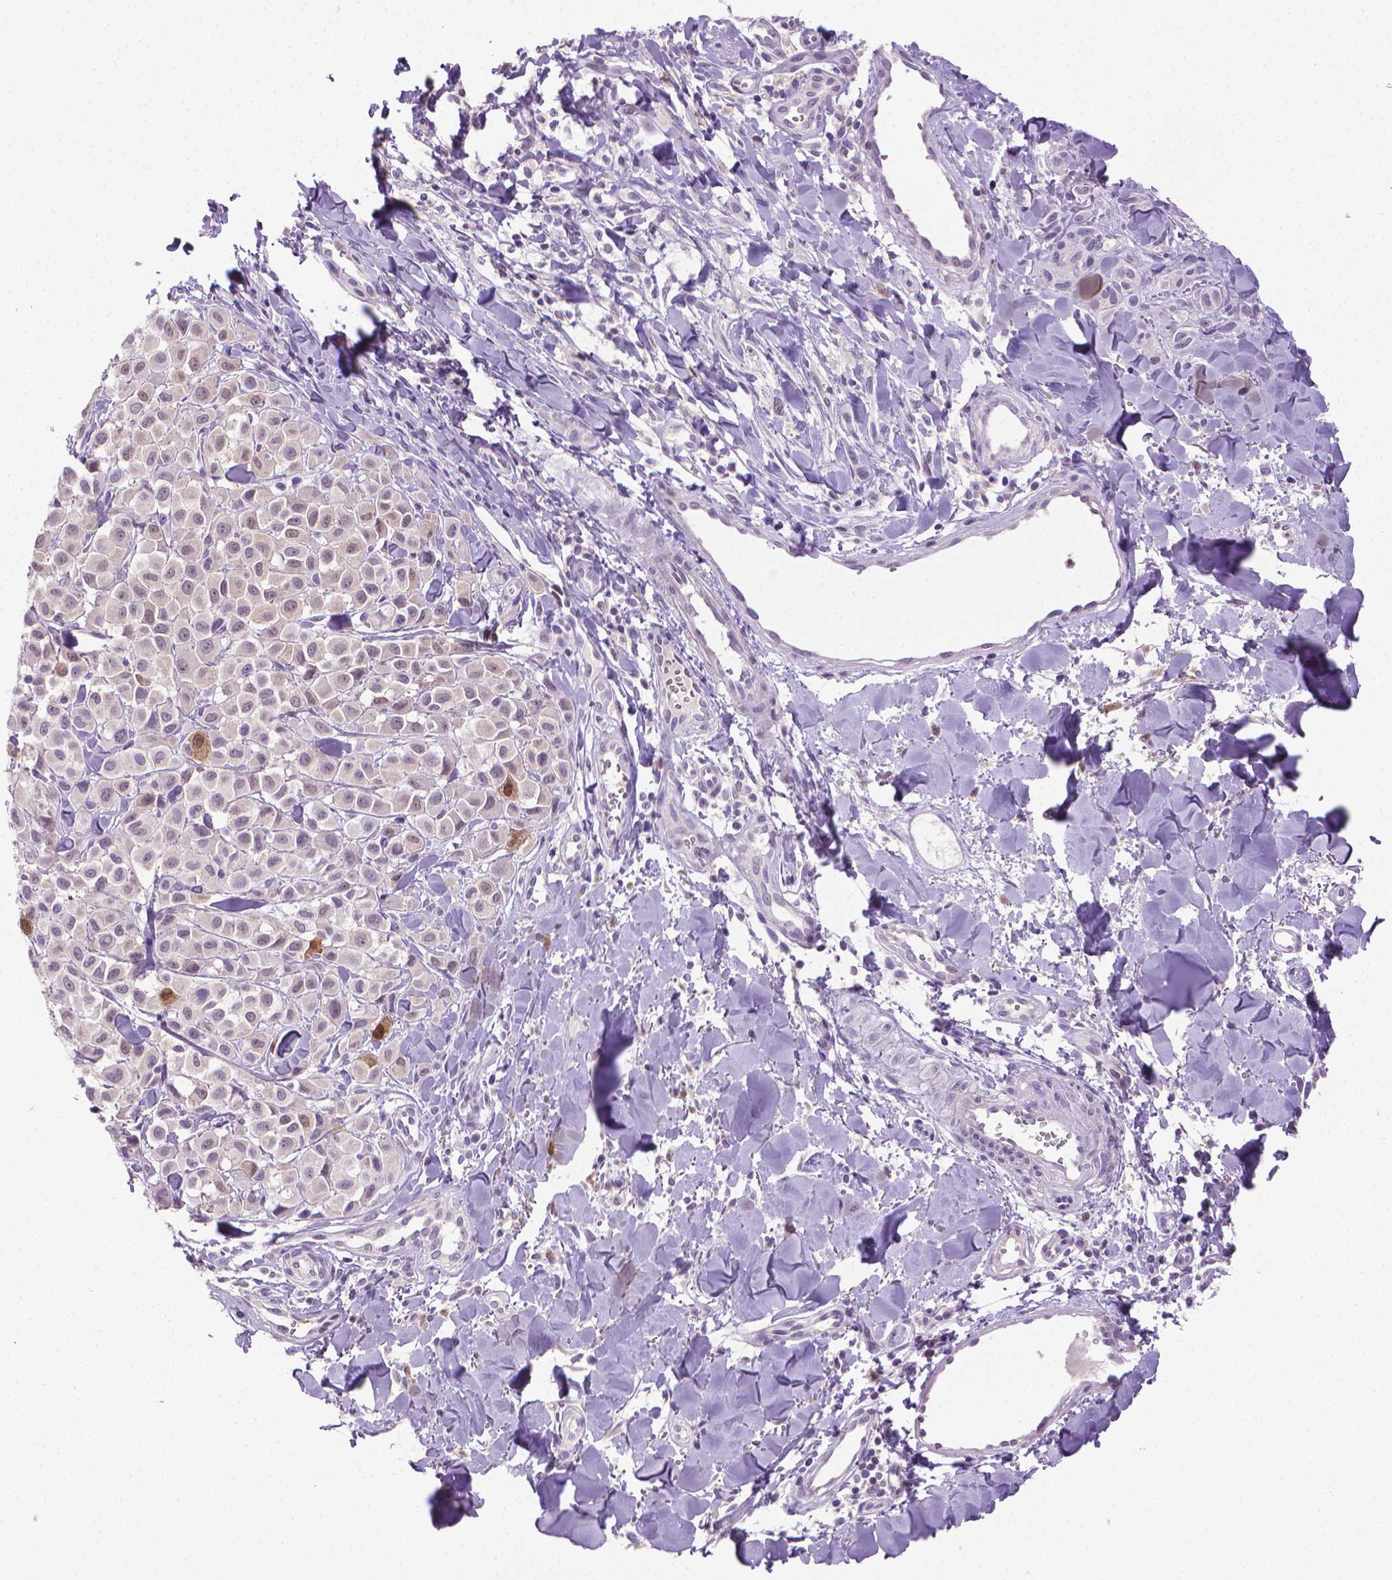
{"staining": {"intensity": "negative", "quantity": "none", "location": "none"}, "tissue": "melanoma", "cell_type": "Tumor cells", "image_type": "cancer", "snomed": [{"axis": "morphology", "description": "Malignant melanoma, NOS"}, {"axis": "topography", "description": "Skin"}], "caption": "Protein analysis of melanoma demonstrates no significant expression in tumor cells.", "gene": "CDKN2D", "patient": {"sex": "male", "age": 77}}